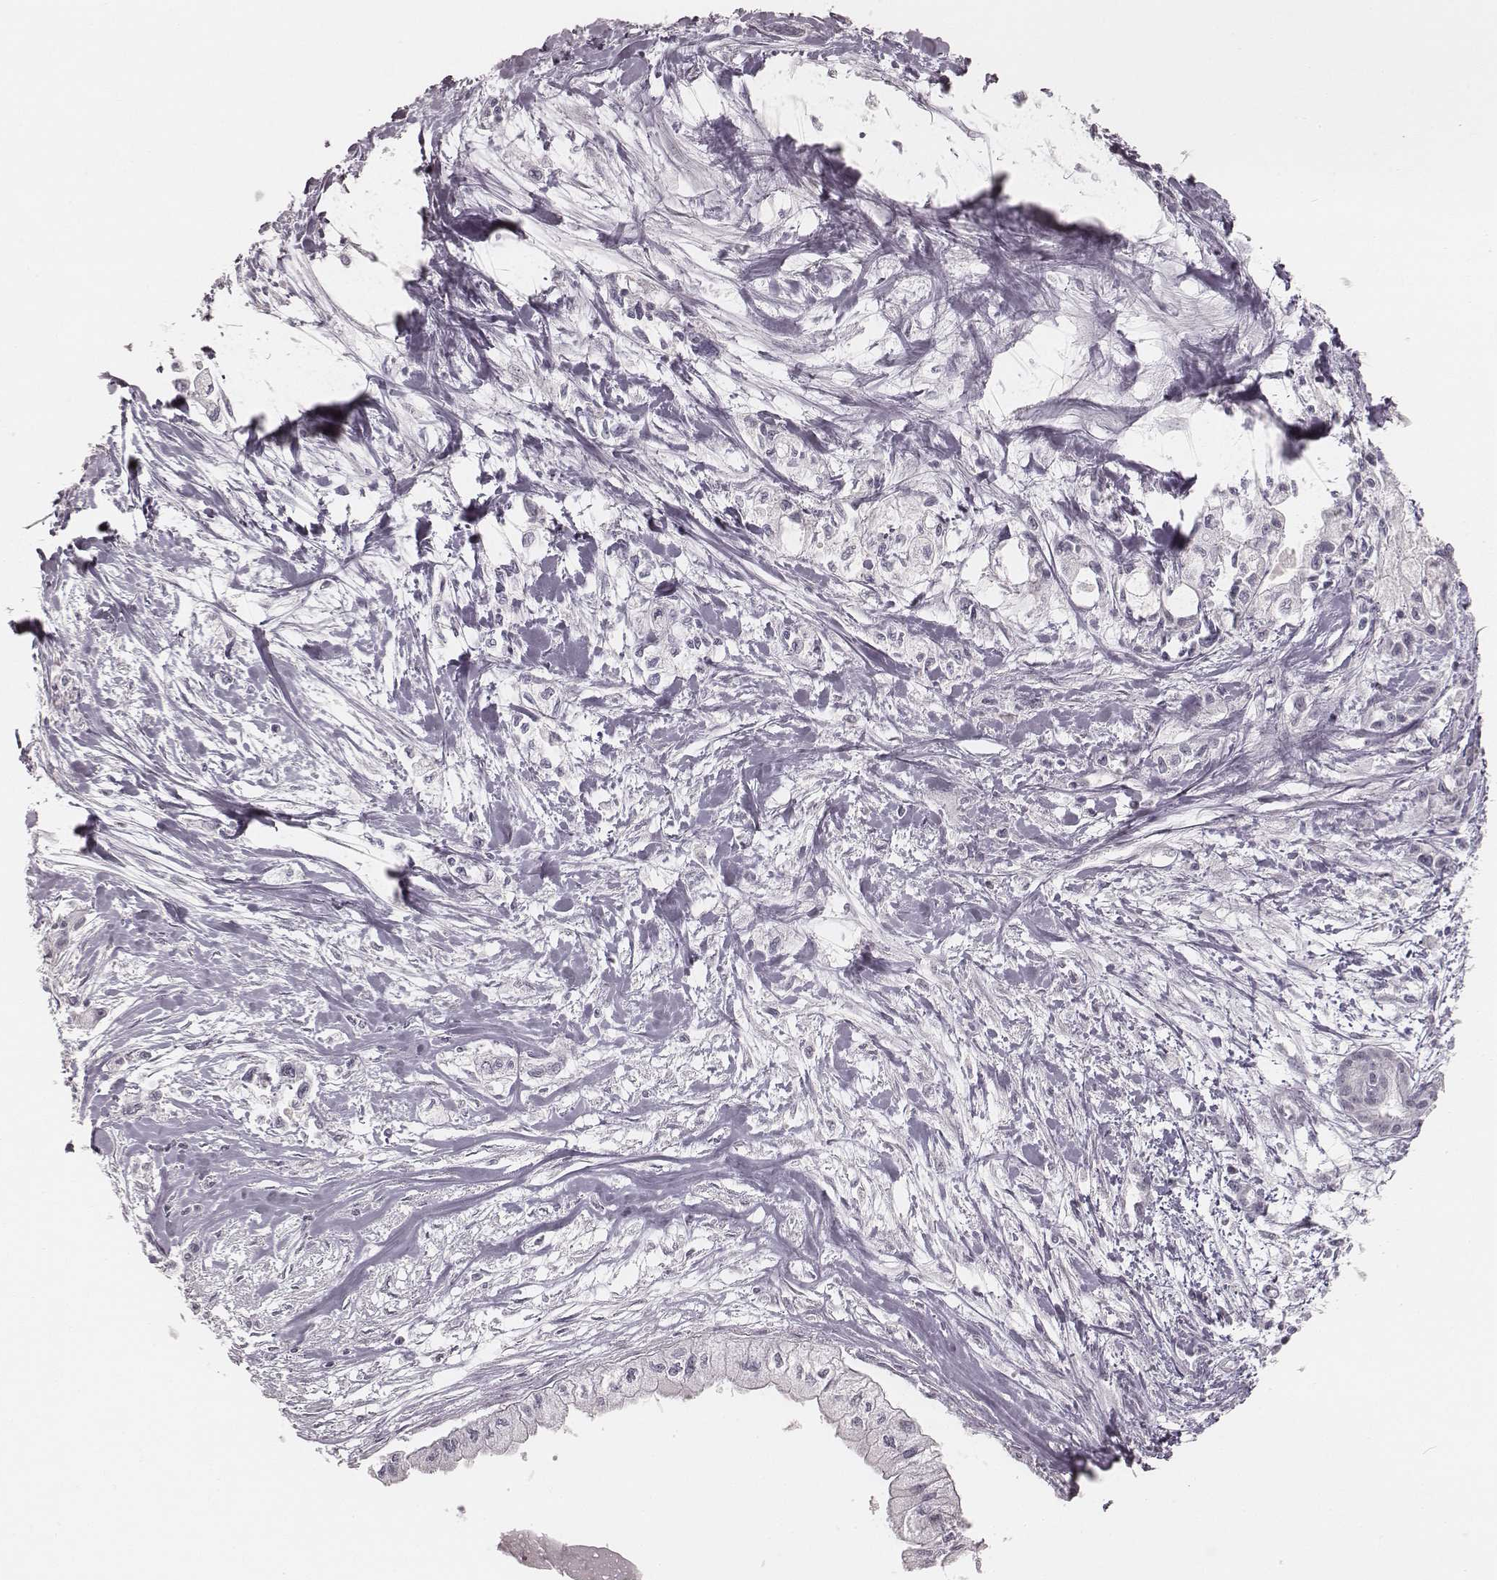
{"staining": {"intensity": "negative", "quantity": "none", "location": "none"}, "tissue": "pancreatic cancer", "cell_type": "Tumor cells", "image_type": "cancer", "snomed": [{"axis": "morphology", "description": "Adenocarcinoma, NOS"}, {"axis": "topography", "description": "Pancreas"}], "caption": "Immunohistochemical staining of adenocarcinoma (pancreatic) exhibits no significant expression in tumor cells.", "gene": "ACACB", "patient": {"sex": "female", "age": 61}}